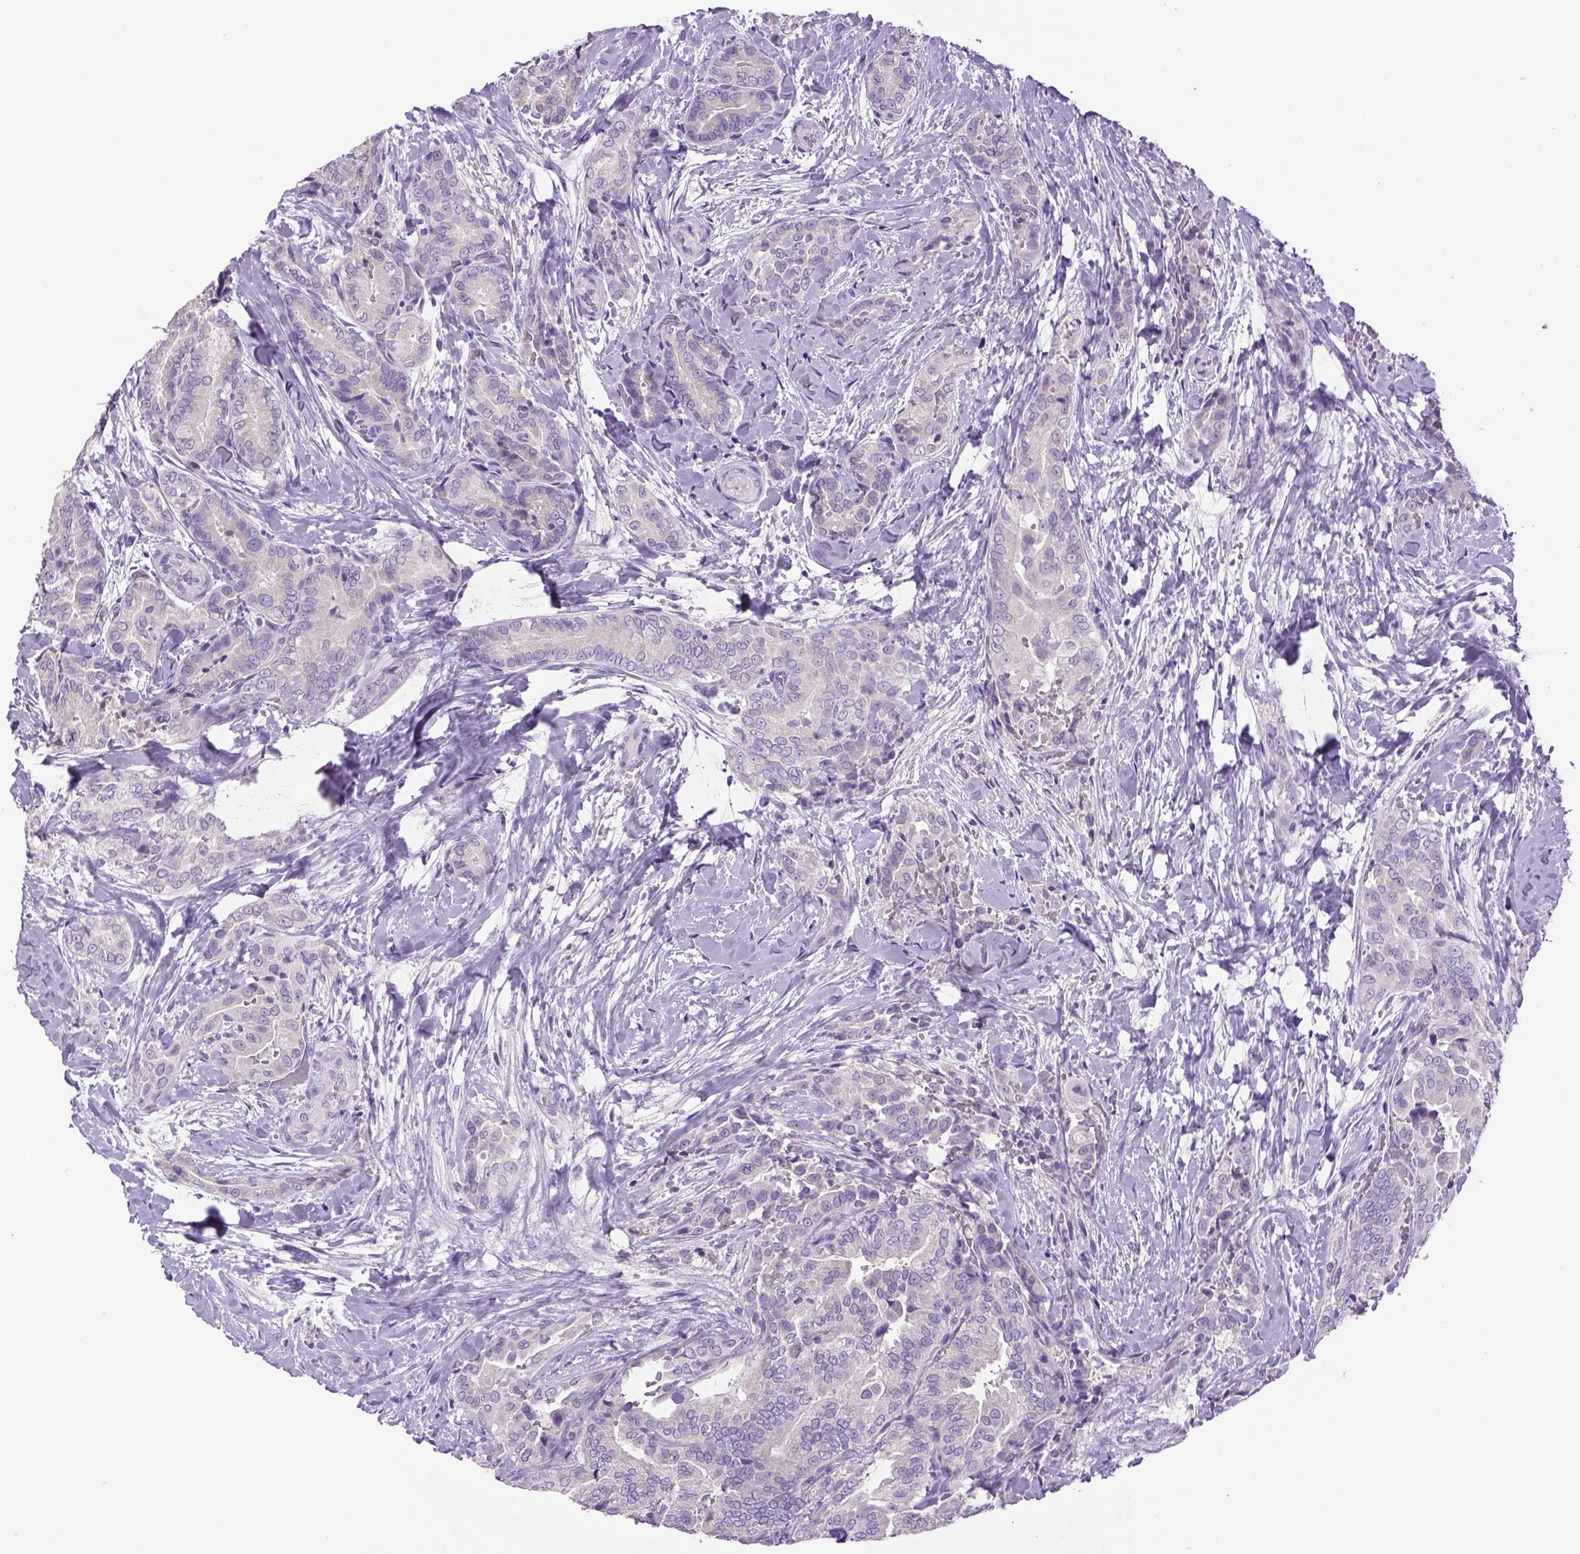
{"staining": {"intensity": "negative", "quantity": "none", "location": "none"}, "tissue": "thyroid cancer", "cell_type": "Tumor cells", "image_type": "cancer", "snomed": [{"axis": "morphology", "description": "Papillary adenocarcinoma, NOS"}, {"axis": "topography", "description": "Thyroid gland"}], "caption": "A high-resolution micrograph shows IHC staining of thyroid cancer, which demonstrates no significant expression in tumor cells. The staining was performed using DAB to visualize the protein expression in brown, while the nuclei were stained in blue with hematoxylin (Magnification: 20x).", "gene": "DBH", "patient": {"sex": "male", "age": 61}}